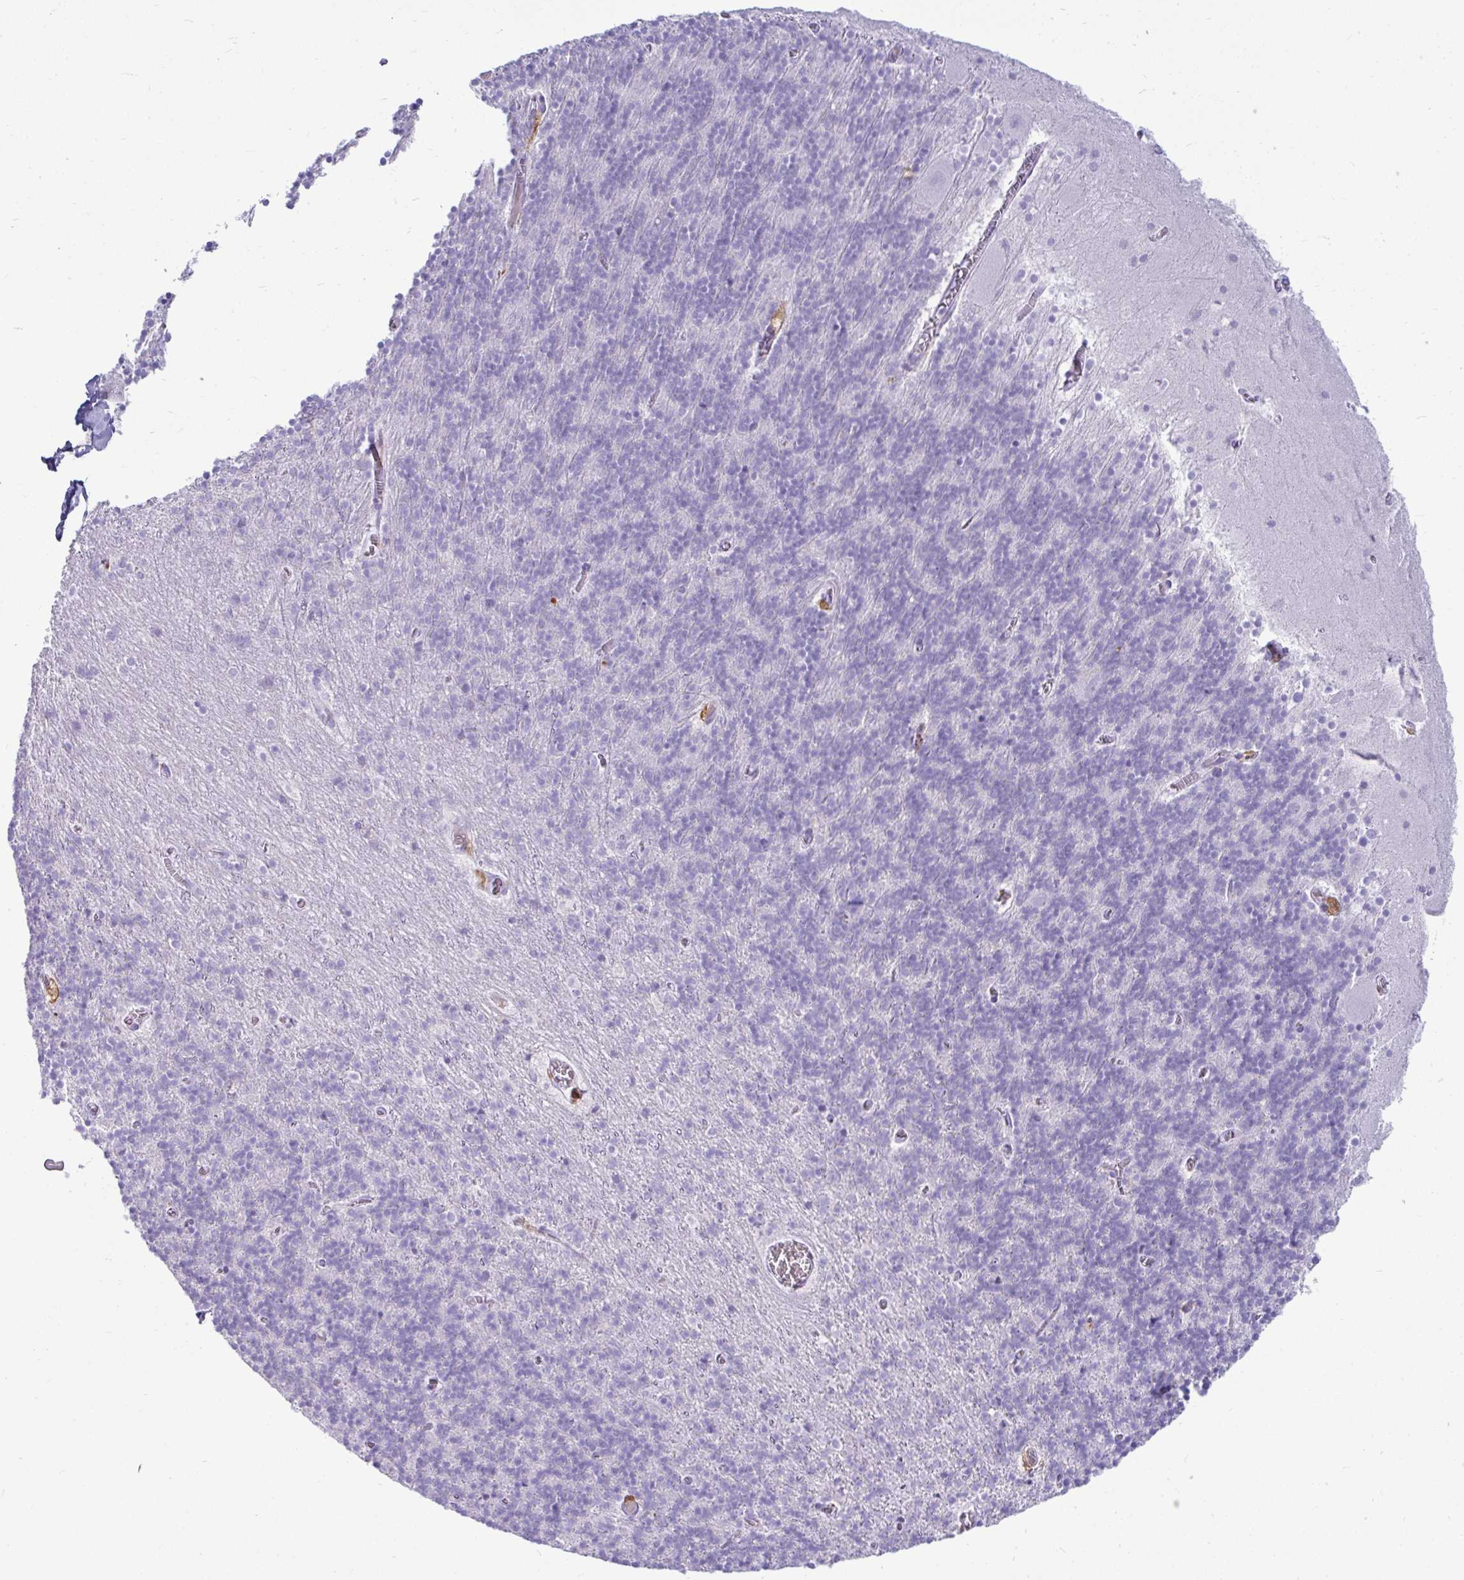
{"staining": {"intensity": "negative", "quantity": "none", "location": "none"}, "tissue": "cerebellum", "cell_type": "Cells in granular layer", "image_type": "normal", "snomed": [{"axis": "morphology", "description": "Normal tissue, NOS"}, {"axis": "topography", "description": "Cerebellum"}], "caption": "Cerebellum stained for a protein using immunohistochemistry (IHC) demonstrates no positivity cells in granular layer.", "gene": "CTSZ", "patient": {"sex": "male", "age": 70}}